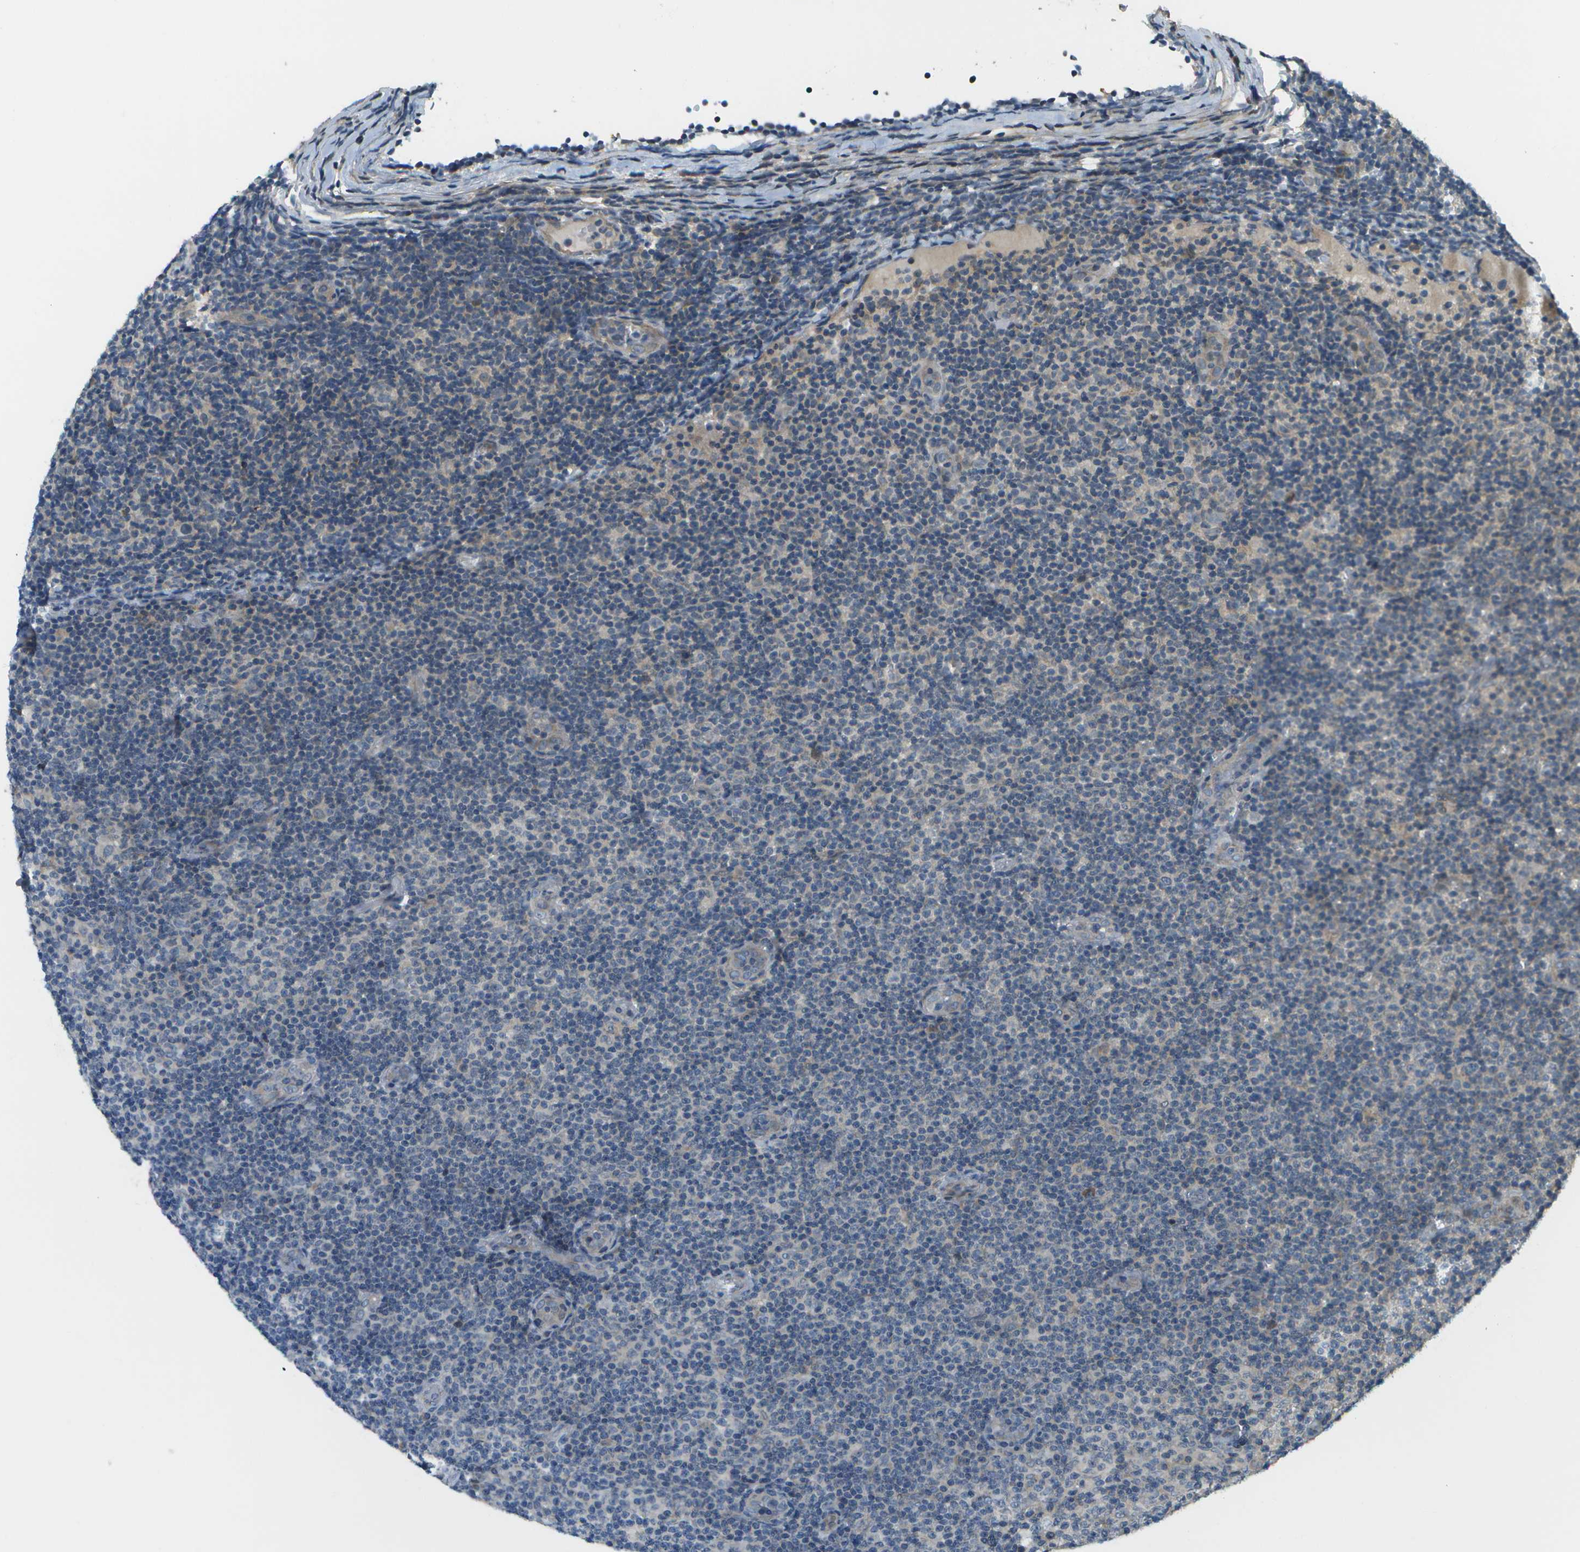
{"staining": {"intensity": "negative", "quantity": "none", "location": "none"}, "tissue": "lymphoma", "cell_type": "Tumor cells", "image_type": "cancer", "snomed": [{"axis": "morphology", "description": "Malignant lymphoma, non-Hodgkin's type, Low grade"}, {"axis": "topography", "description": "Lymph node"}], "caption": "An image of human lymphoma is negative for staining in tumor cells.", "gene": "WNK2", "patient": {"sex": "male", "age": 83}}